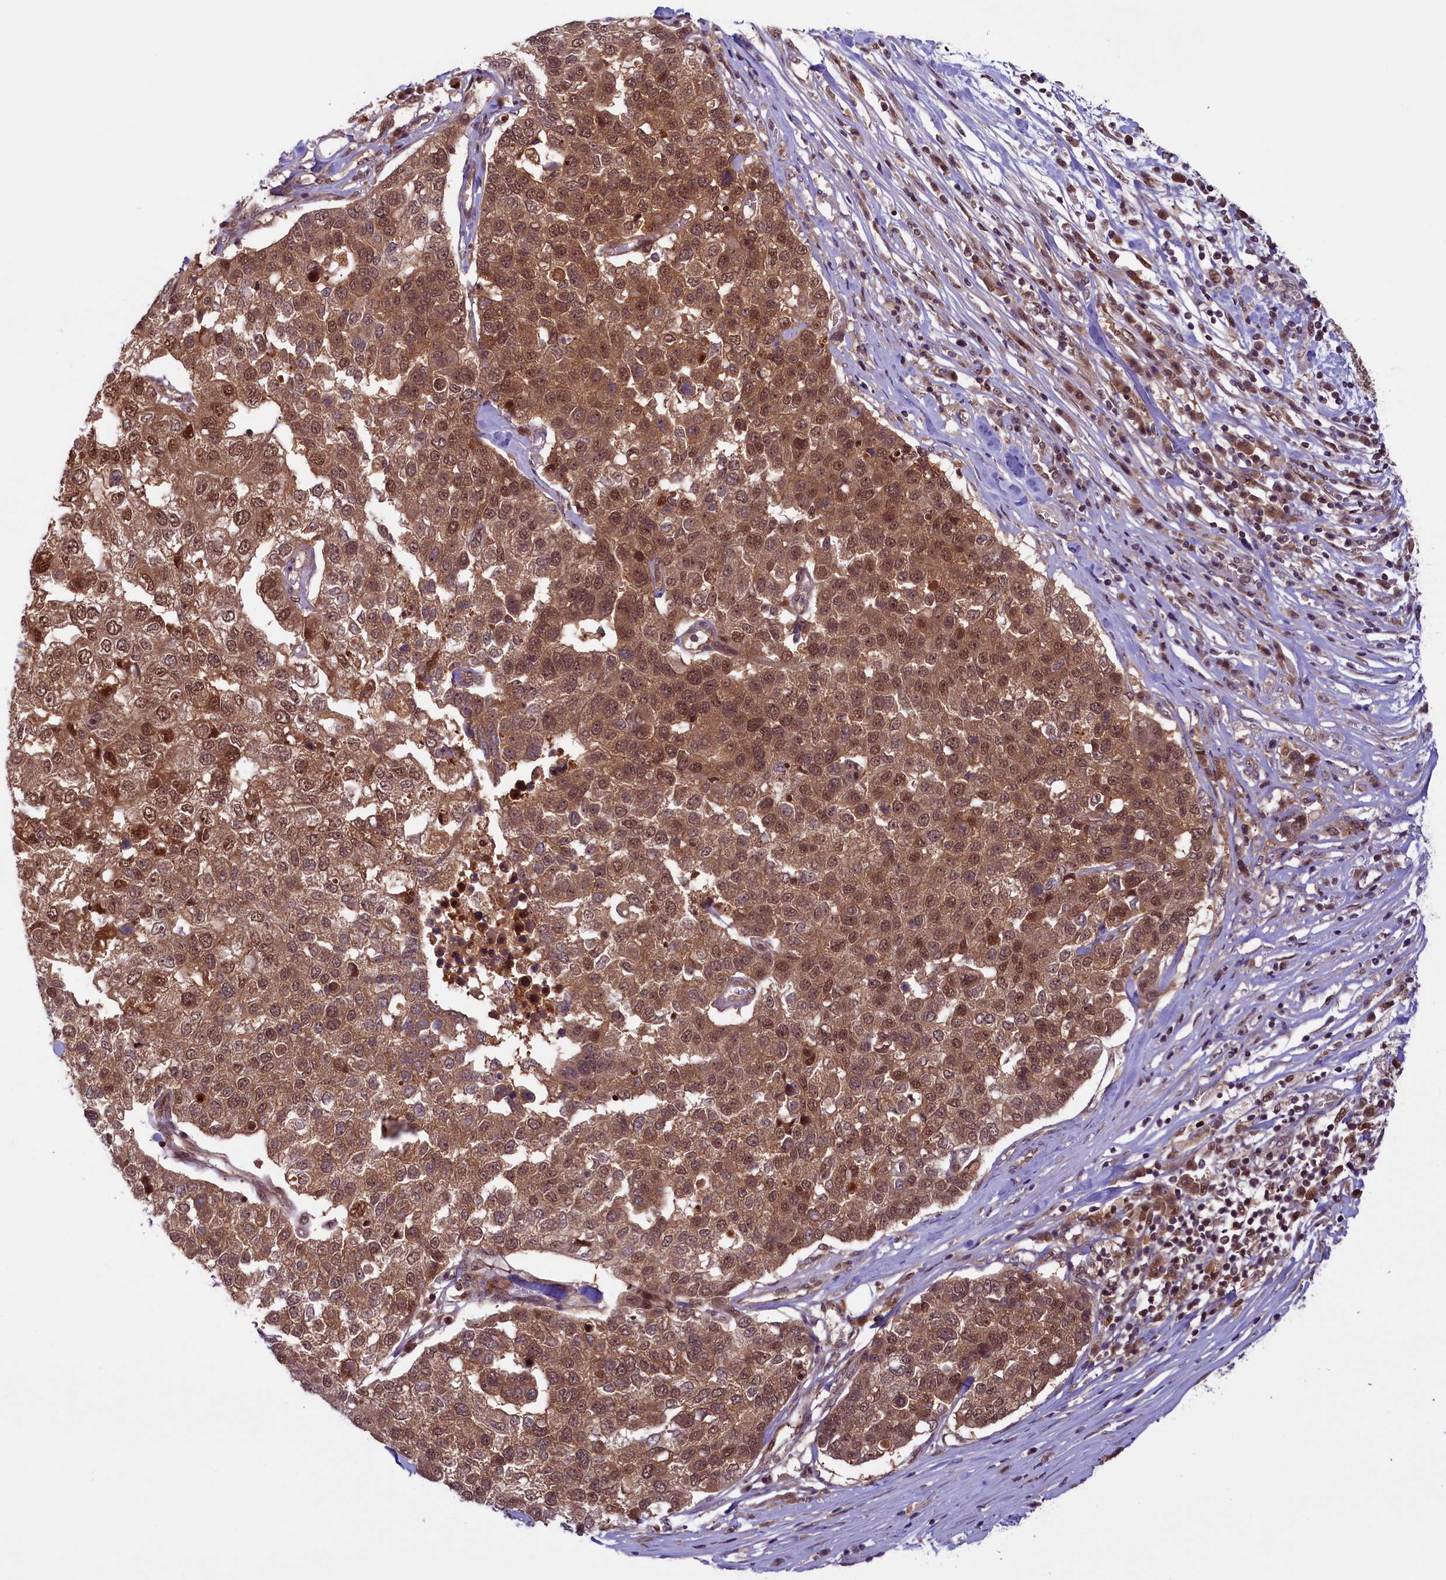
{"staining": {"intensity": "moderate", "quantity": ">75%", "location": "cytoplasmic/membranous,nuclear"}, "tissue": "pancreatic cancer", "cell_type": "Tumor cells", "image_type": "cancer", "snomed": [{"axis": "morphology", "description": "Adenocarcinoma, NOS"}, {"axis": "topography", "description": "Pancreas"}], "caption": "Immunohistochemistry (IHC) micrograph of neoplastic tissue: human pancreatic cancer stained using immunohistochemistry demonstrates medium levels of moderate protein expression localized specifically in the cytoplasmic/membranous and nuclear of tumor cells, appearing as a cytoplasmic/membranous and nuclear brown color.", "gene": "SLC7A6OS", "patient": {"sex": "female", "age": 61}}